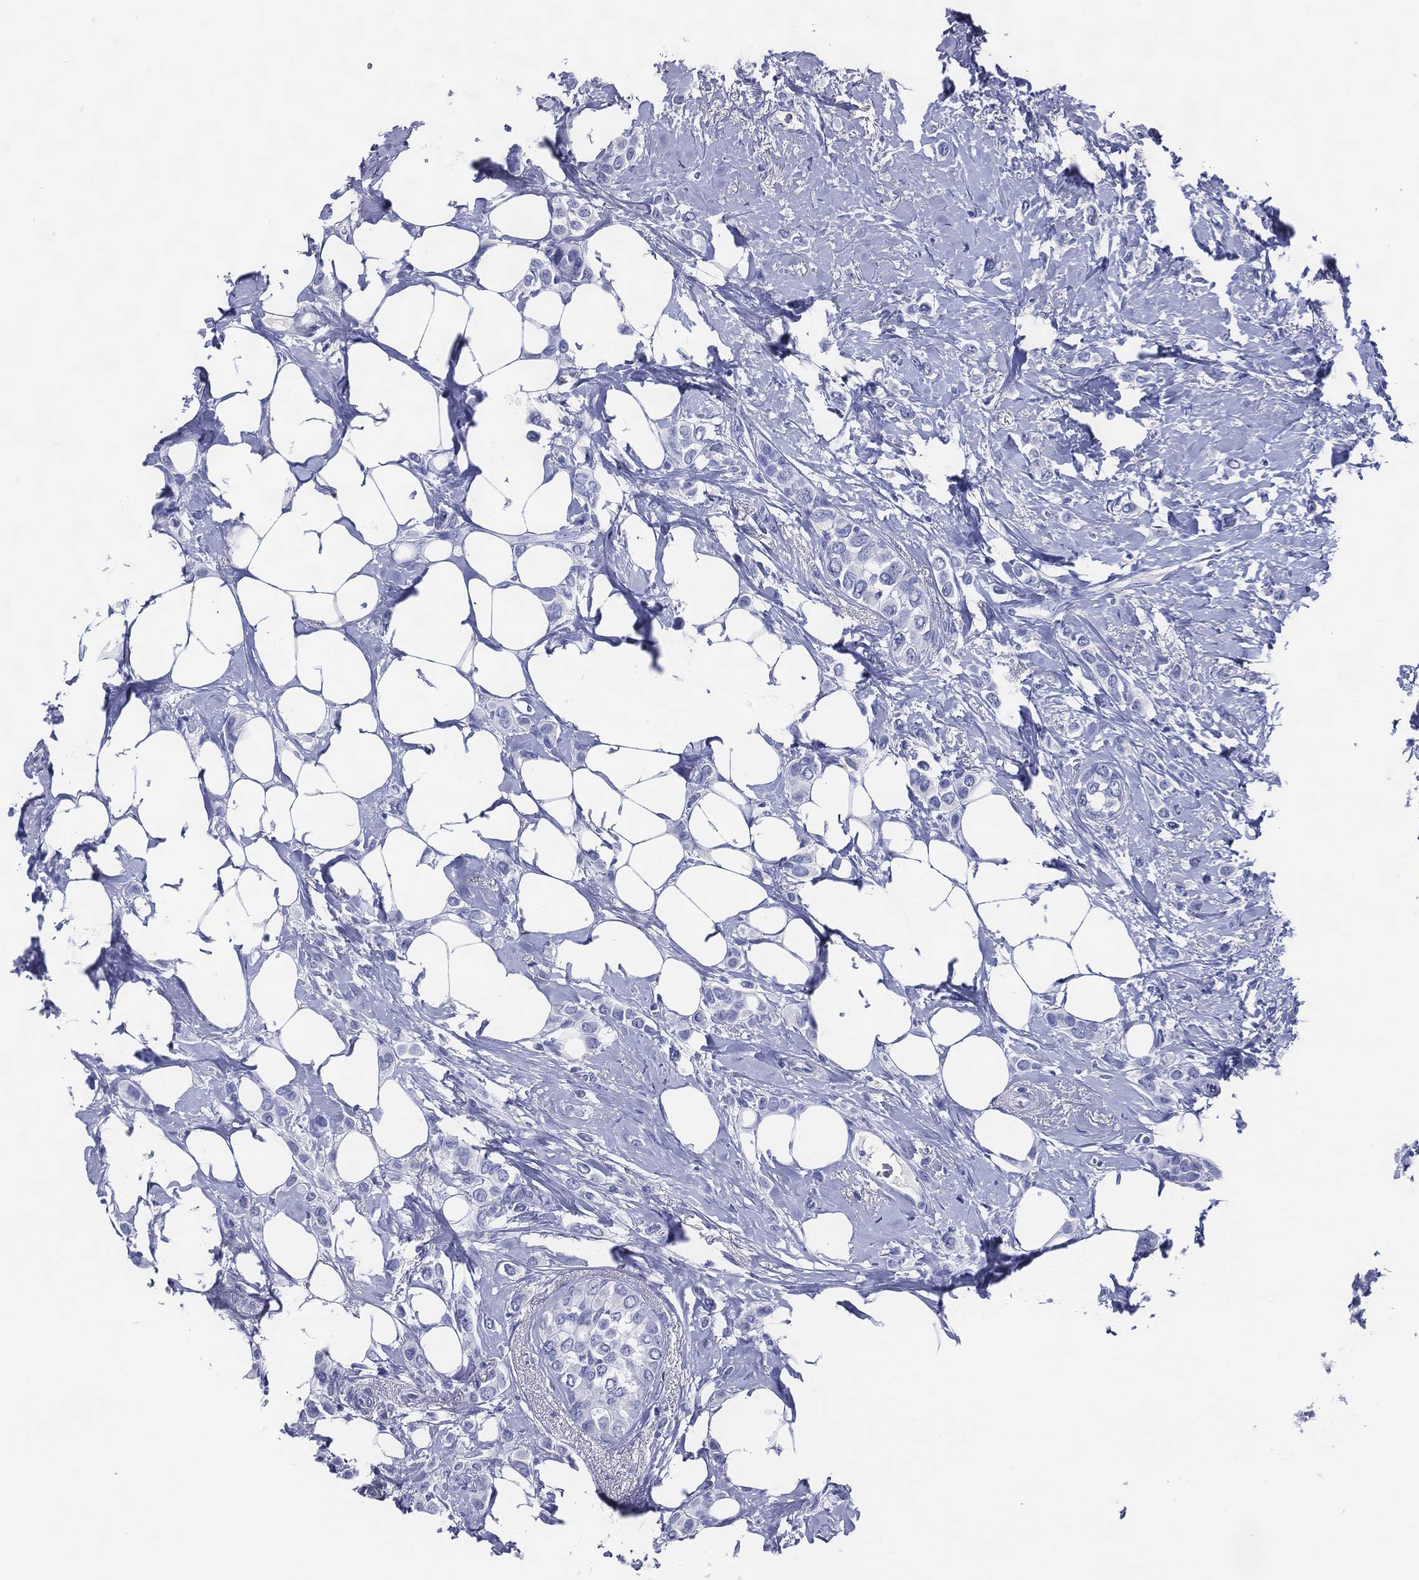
{"staining": {"intensity": "negative", "quantity": "none", "location": "none"}, "tissue": "breast cancer", "cell_type": "Tumor cells", "image_type": "cancer", "snomed": [{"axis": "morphology", "description": "Lobular carcinoma"}, {"axis": "topography", "description": "Breast"}], "caption": "This photomicrograph is of breast lobular carcinoma stained with IHC to label a protein in brown with the nuclei are counter-stained blue. There is no positivity in tumor cells.", "gene": "ACE2", "patient": {"sex": "female", "age": 66}}